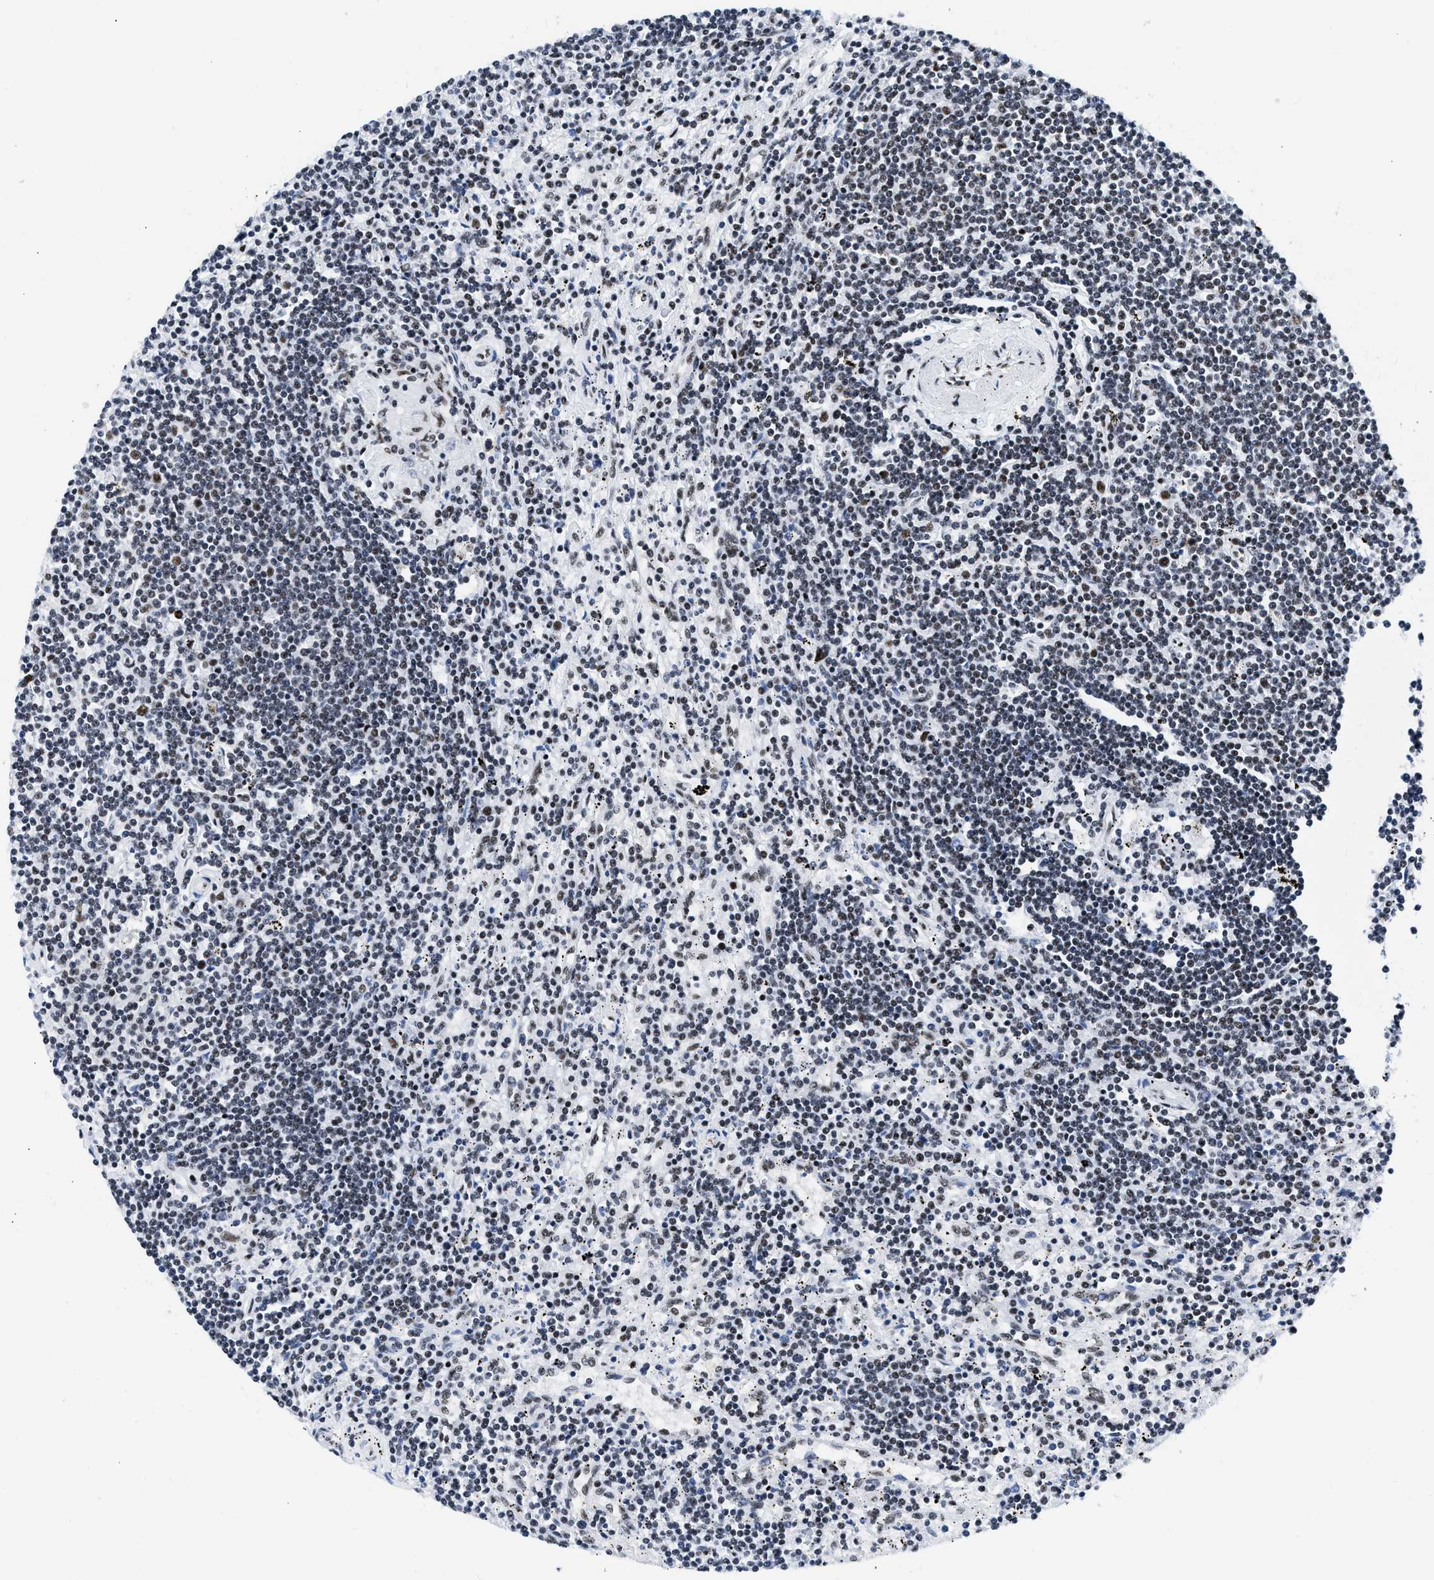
{"staining": {"intensity": "moderate", "quantity": "25%-75%", "location": "nuclear"}, "tissue": "lymphoma", "cell_type": "Tumor cells", "image_type": "cancer", "snomed": [{"axis": "morphology", "description": "Malignant lymphoma, non-Hodgkin's type, Low grade"}, {"axis": "topography", "description": "Spleen"}], "caption": "This is an image of immunohistochemistry (IHC) staining of malignant lymphoma, non-Hodgkin's type (low-grade), which shows moderate positivity in the nuclear of tumor cells.", "gene": "RBM8A", "patient": {"sex": "male", "age": 76}}